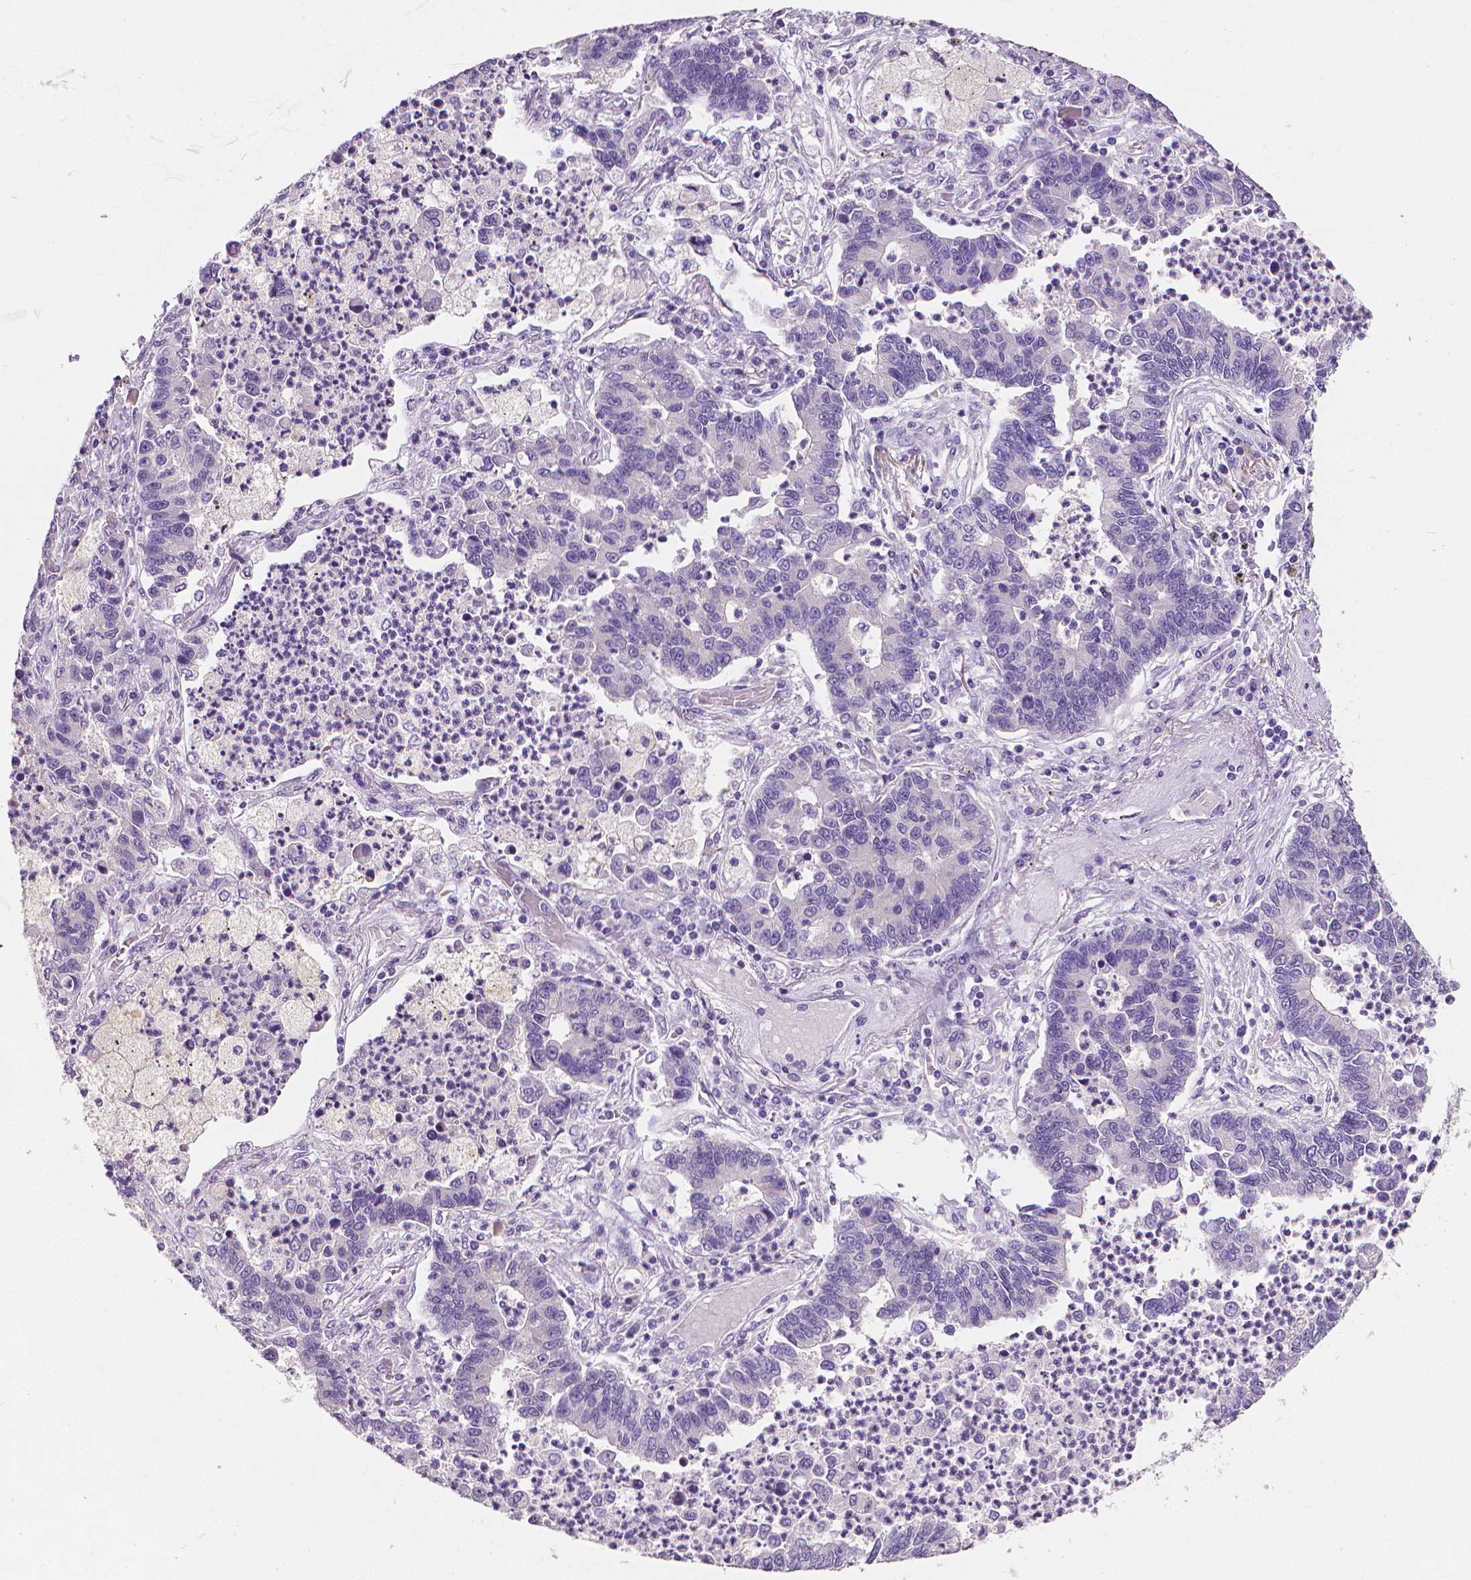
{"staining": {"intensity": "negative", "quantity": "none", "location": "none"}, "tissue": "lung cancer", "cell_type": "Tumor cells", "image_type": "cancer", "snomed": [{"axis": "morphology", "description": "Adenocarcinoma, NOS"}, {"axis": "topography", "description": "Lung"}], "caption": "Tumor cells show no significant staining in lung cancer.", "gene": "FASN", "patient": {"sex": "female", "age": 57}}